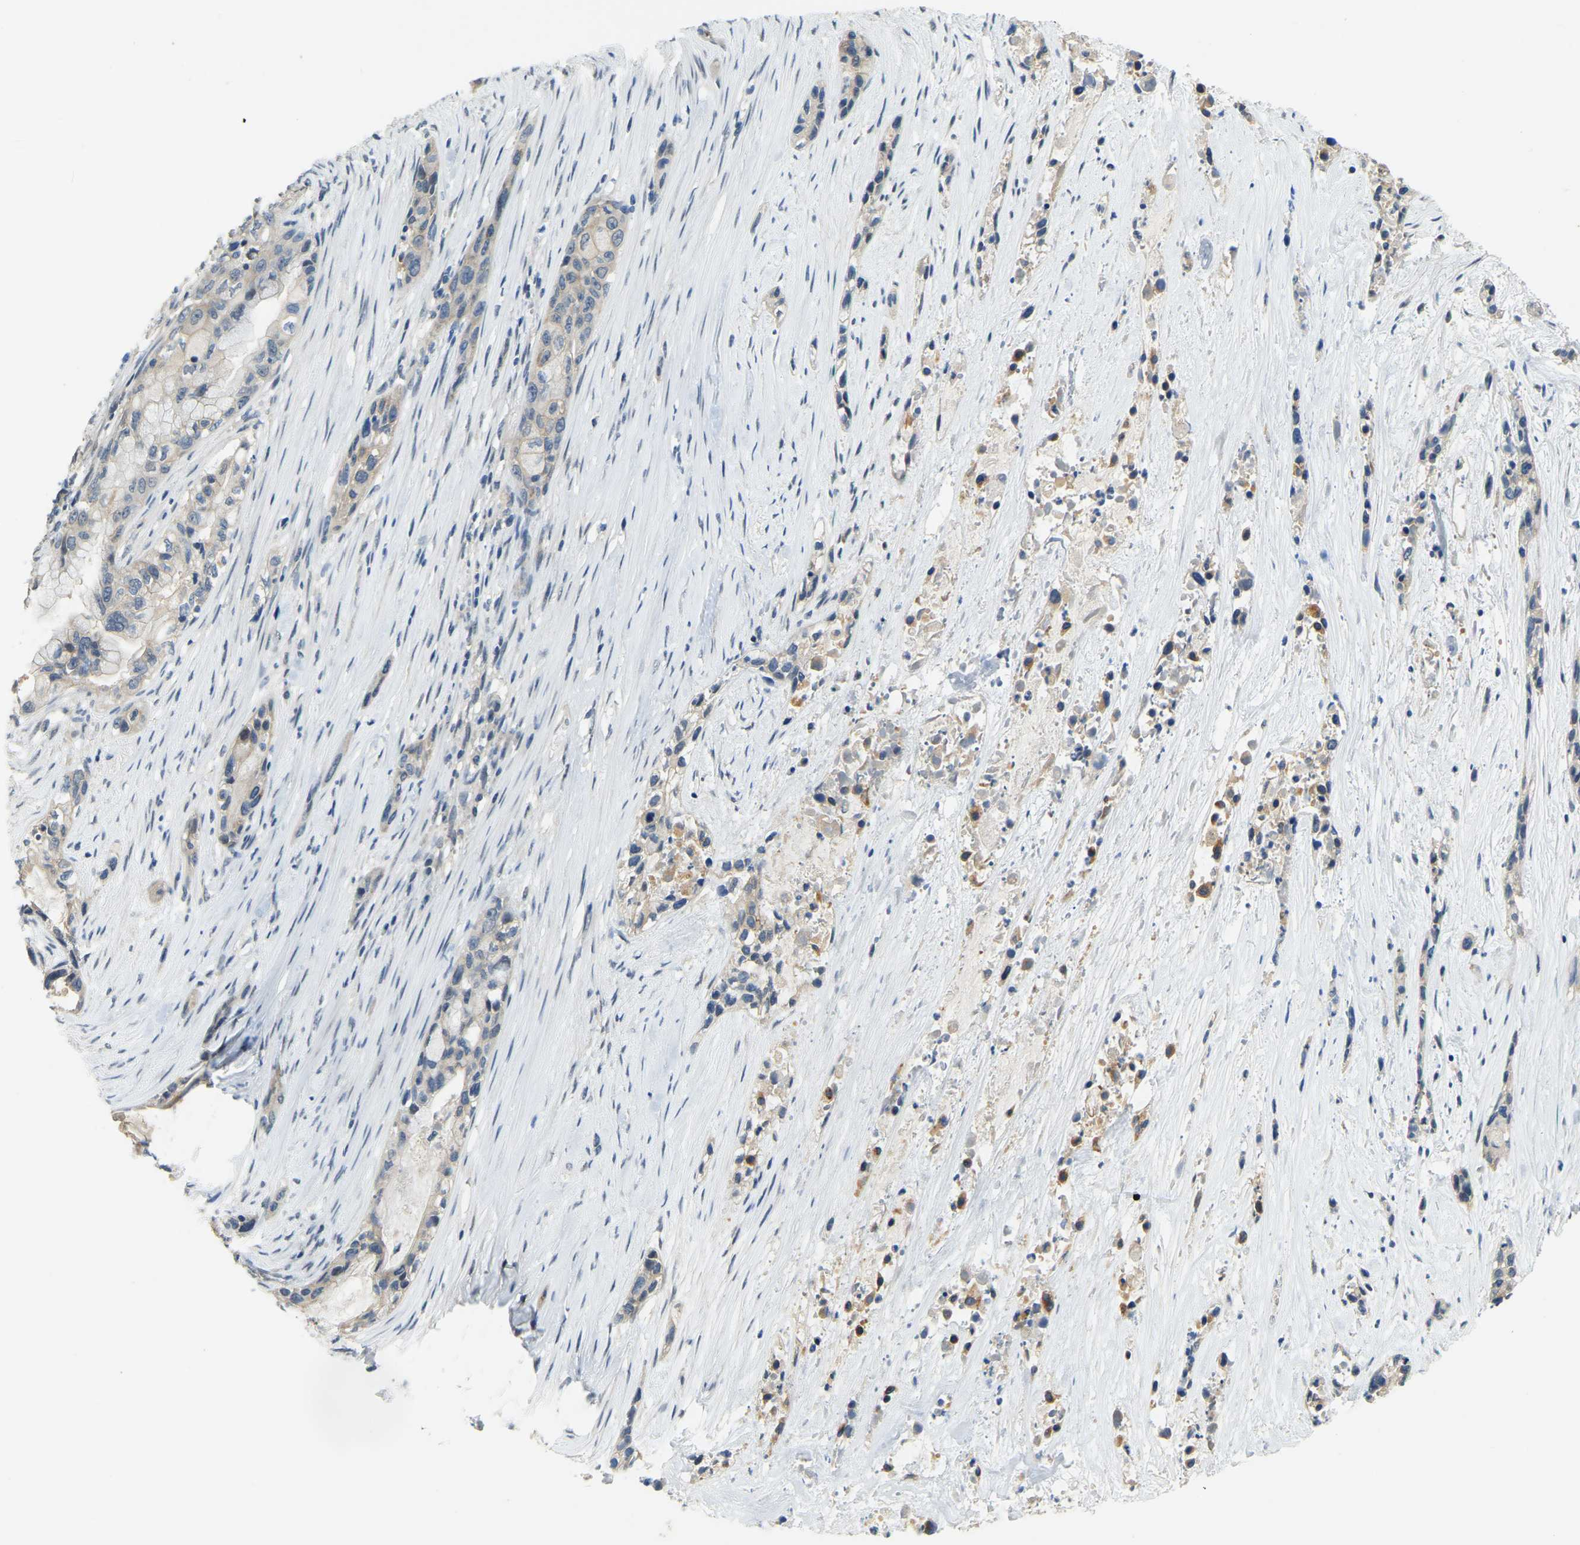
{"staining": {"intensity": "weak", "quantity": "<25%", "location": "cytoplasmic/membranous"}, "tissue": "pancreatic cancer", "cell_type": "Tumor cells", "image_type": "cancer", "snomed": [{"axis": "morphology", "description": "Adenocarcinoma, NOS"}, {"axis": "topography", "description": "Pancreas"}], "caption": "There is no significant expression in tumor cells of pancreatic cancer (adenocarcinoma).", "gene": "AHNAK", "patient": {"sex": "male", "age": 53}}